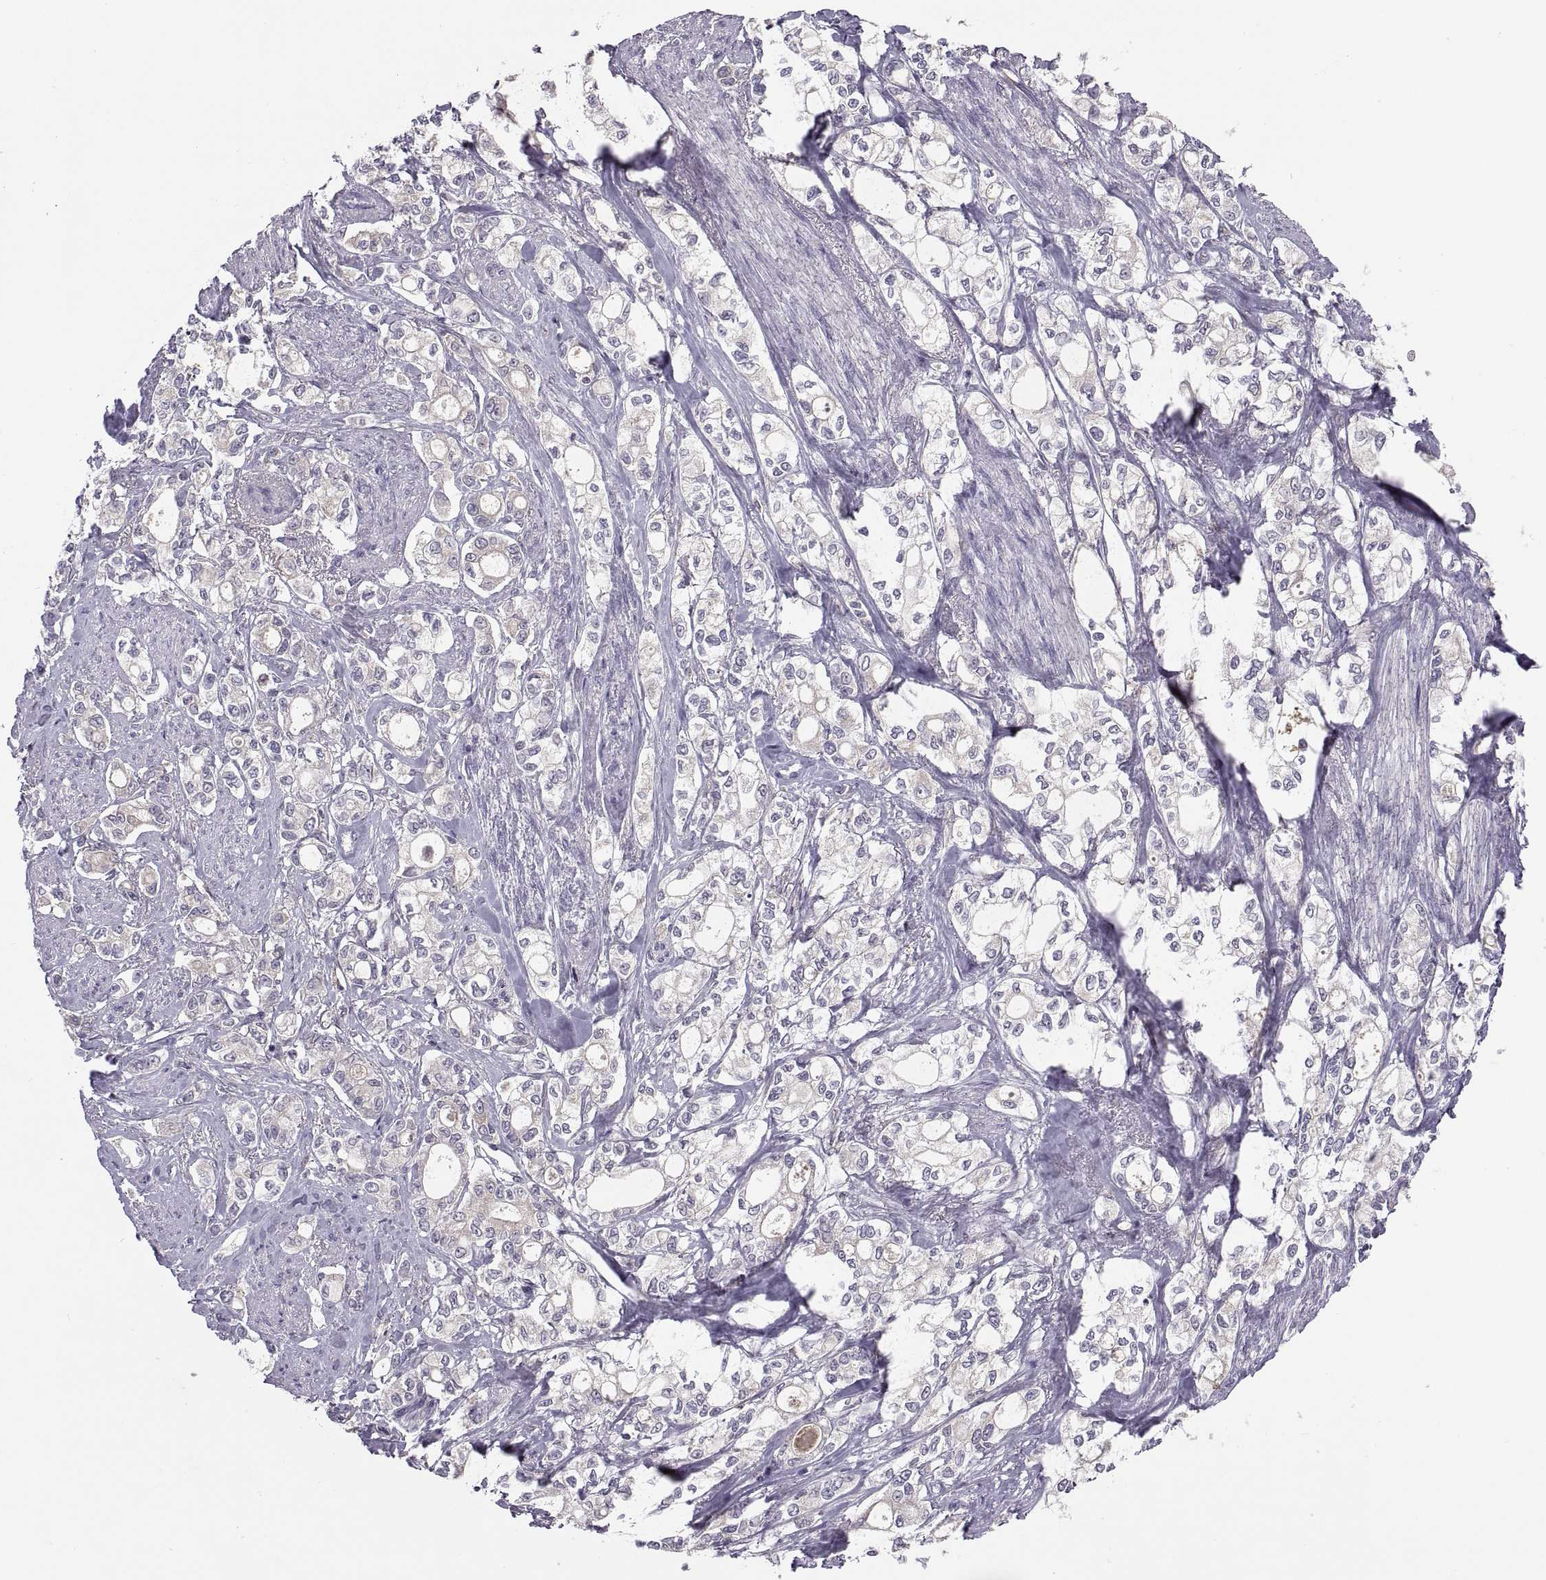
{"staining": {"intensity": "weak", "quantity": ">75%", "location": "cytoplasmic/membranous"}, "tissue": "stomach cancer", "cell_type": "Tumor cells", "image_type": "cancer", "snomed": [{"axis": "morphology", "description": "Adenocarcinoma, NOS"}, {"axis": "topography", "description": "Stomach"}], "caption": "Immunohistochemistry (IHC) of adenocarcinoma (stomach) exhibits low levels of weak cytoplasmic/membranous positivity in about >75% of tumor cells. The staining was performed using DAB to visualize the protein expression in brown, while the nuclei were stained in blue with hematoxylin (Magnification: 20x).", "gene": "ACSBG2", "patient": {"sex": "male", "age": 63}}